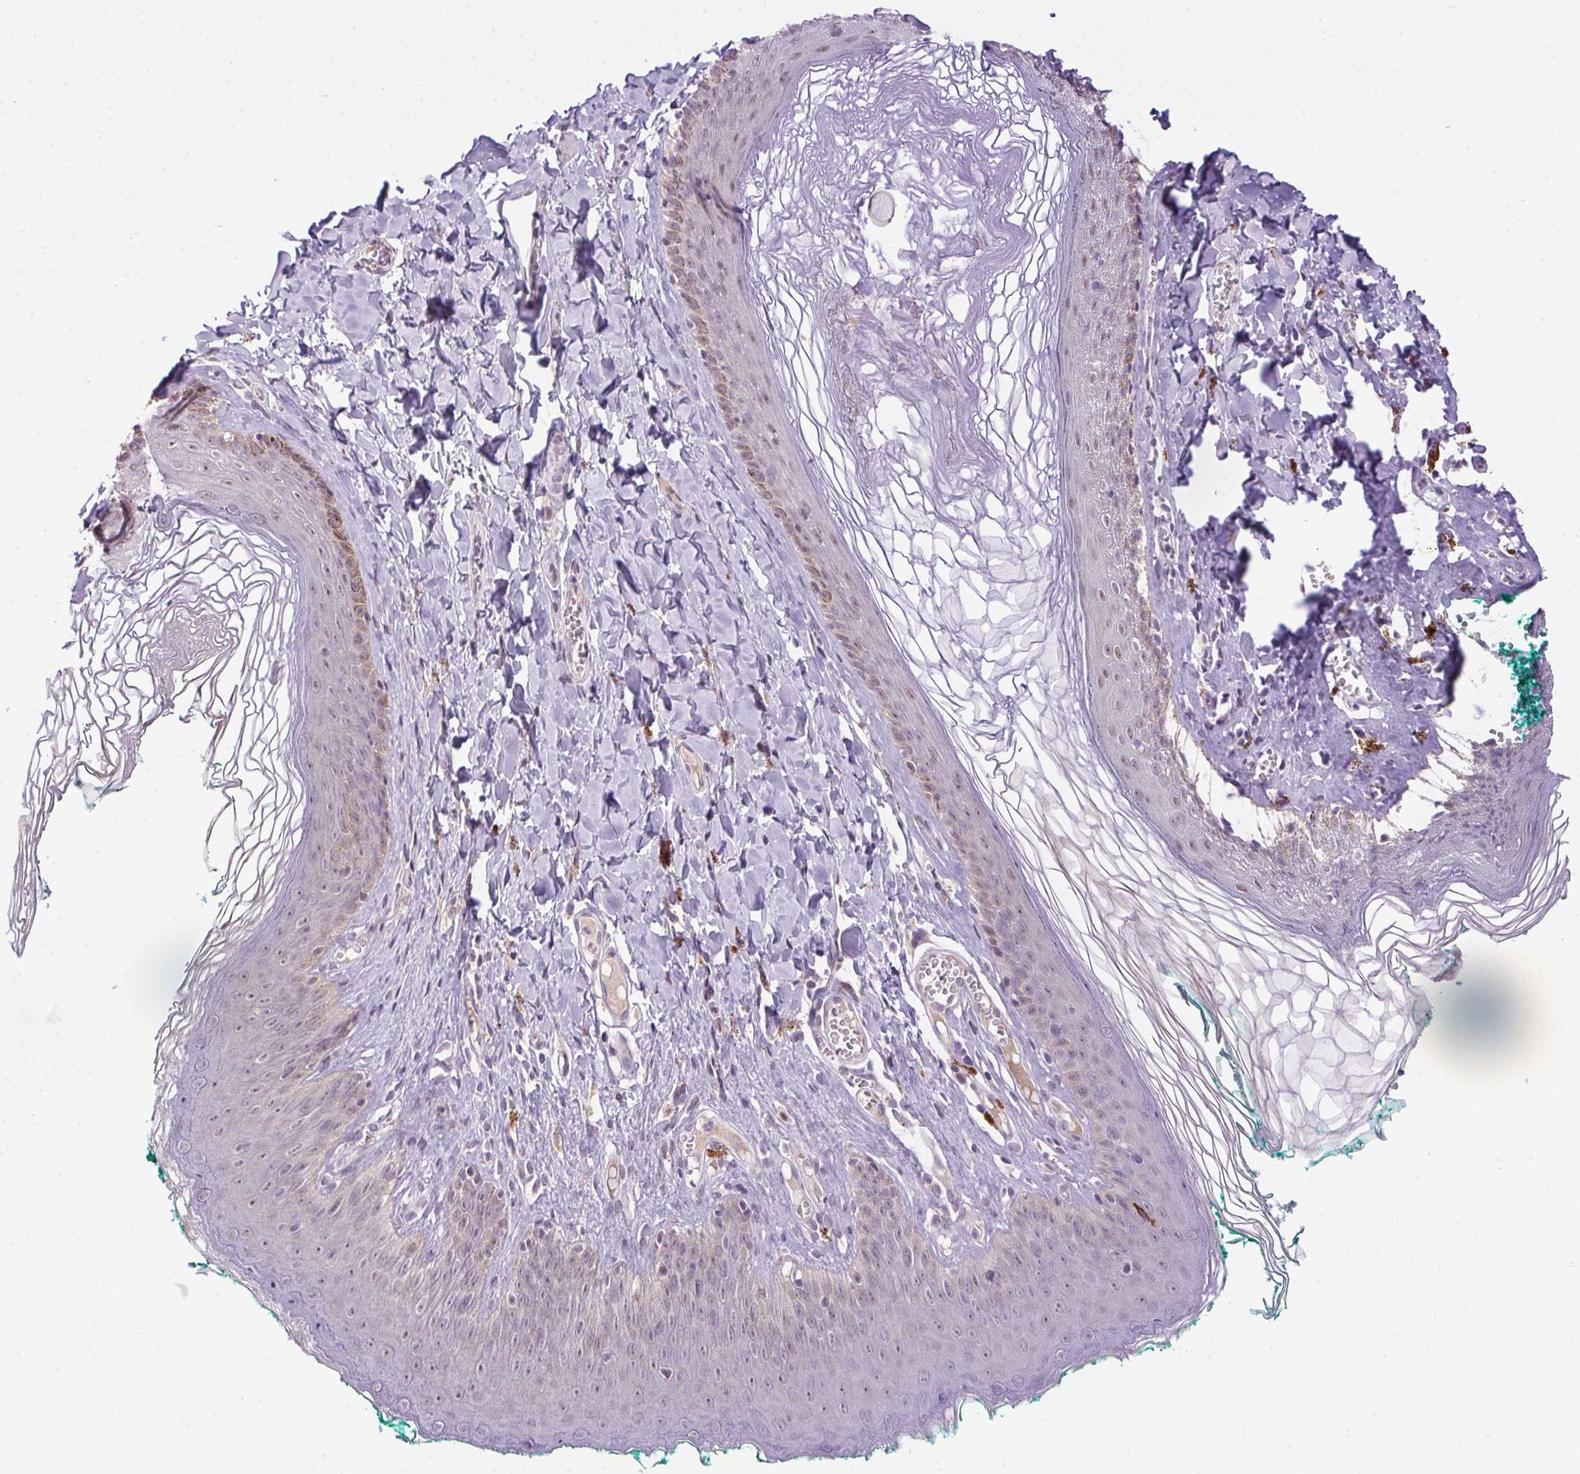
{"staining": {"intensity": "weak", "quantity": "<25%", "location": "cytoplasmic/membranous,nuclear"}, "tissue": "skin", "cell_type": "Epidermal cells", "image_type": "normal", "snomed": [{"axis": "morphology", "description": "Normal tissue, NOS"}, {"axis": "topography", "description": "Vulva"}, {"axis": "topography", "description": "Peripheral nerve tissue"}], "caption": "Epidermal cells show no significant staining in normal skin. (DAB (3,3'-diaminobenzidine) immunohistochemistry (IHC) with hematoxylin counter stain).", "gene": "LRRTM1", "patient": {"sex": "female", "age": 66}}